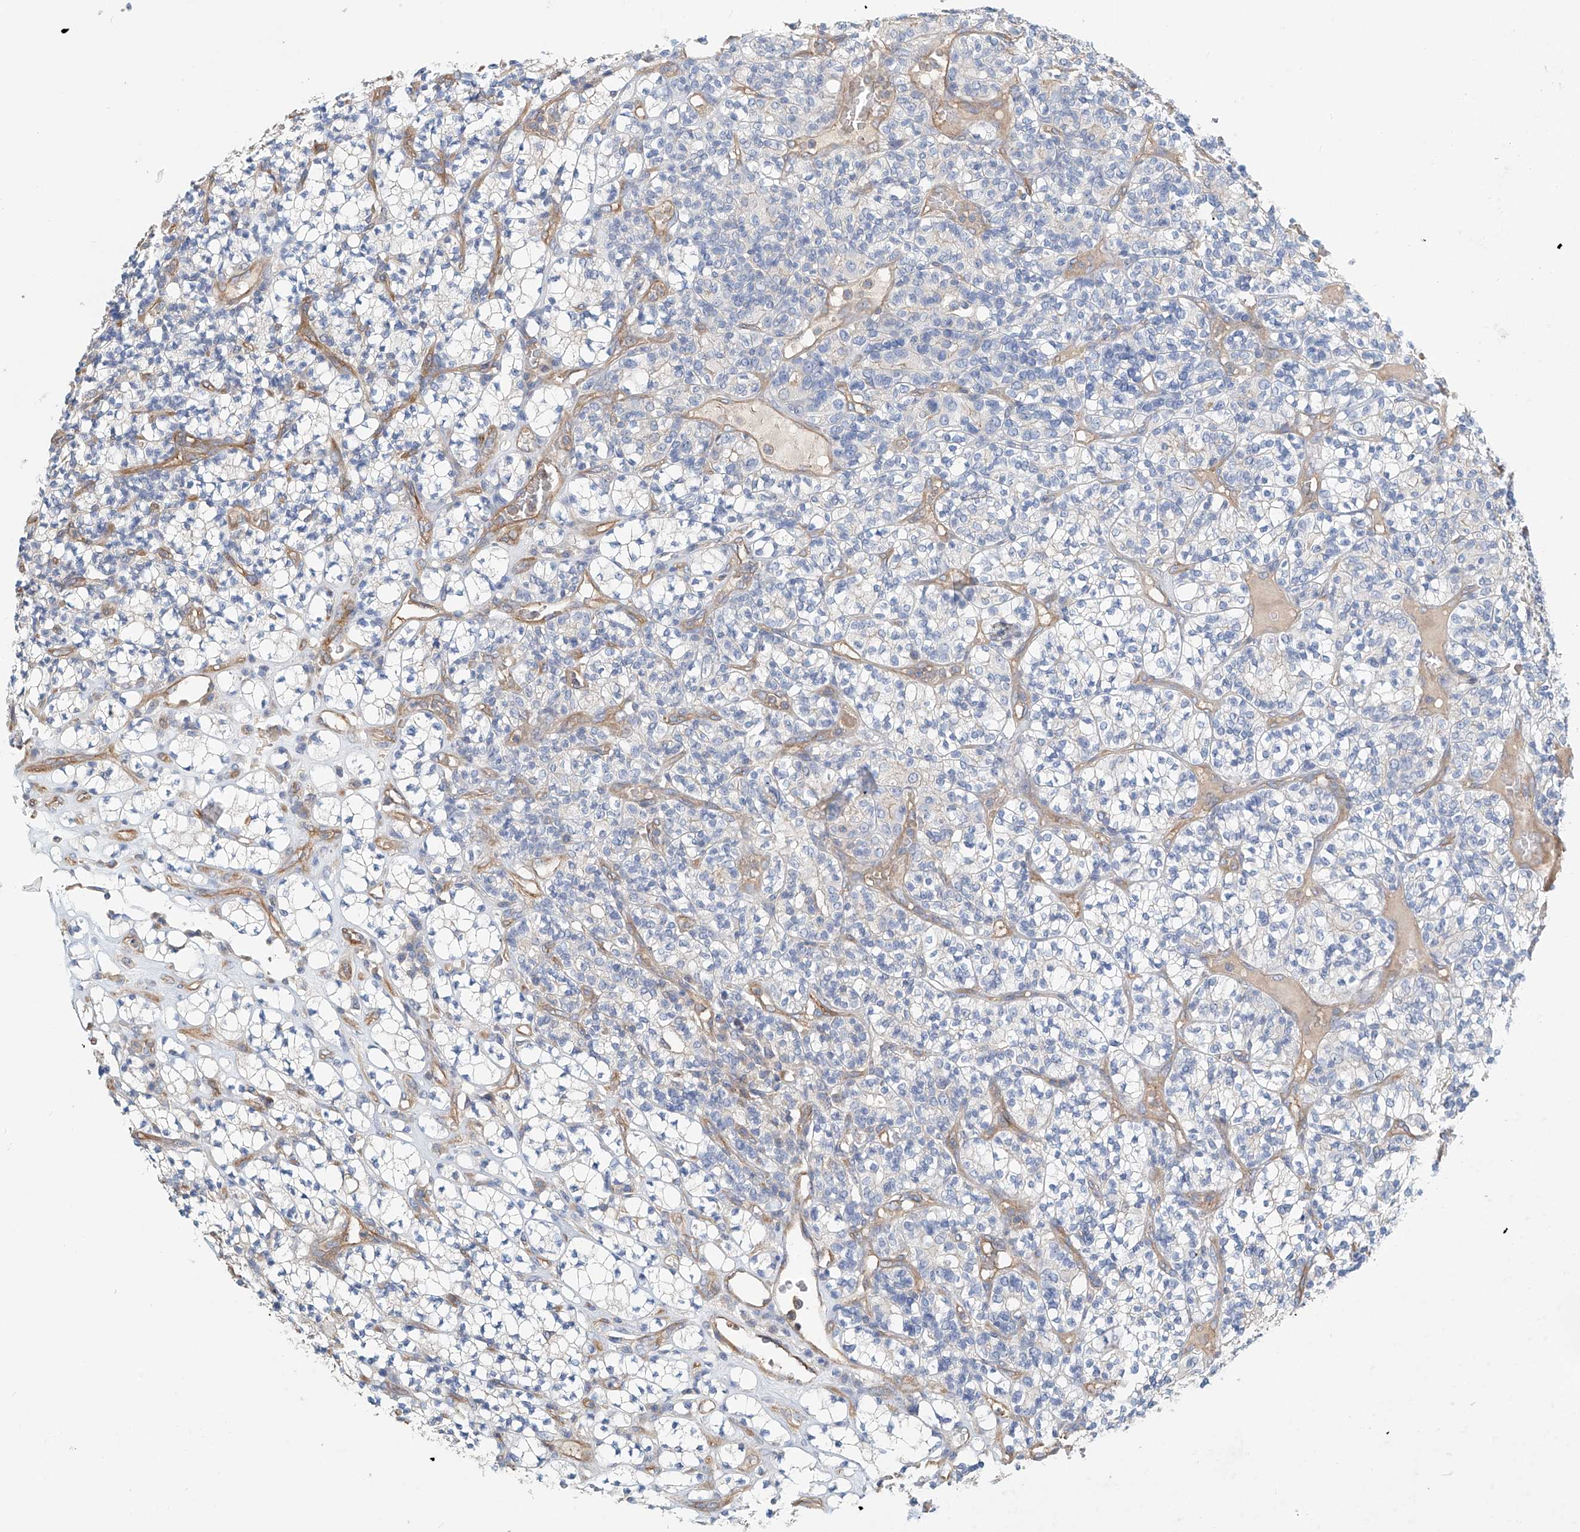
{"staining": {"intensity": "negative", "quantity": "none", "location": "none"}, "tissue": "renal cancer", "cell_type": "Tumor cells", "image_type": "cancer", "snomed": [{"axis": "morphology", "description": "Adenocarcinoma, NOS"}, {"axis": "topography", "description": "Kidney"}], "caption": "DAB immunohistochemical staining of human adenocarcinoma (renal) displays no significant staining in tumor cells.", "gene": "FRYL", "patient": {"sex": "male", "age": 77}}